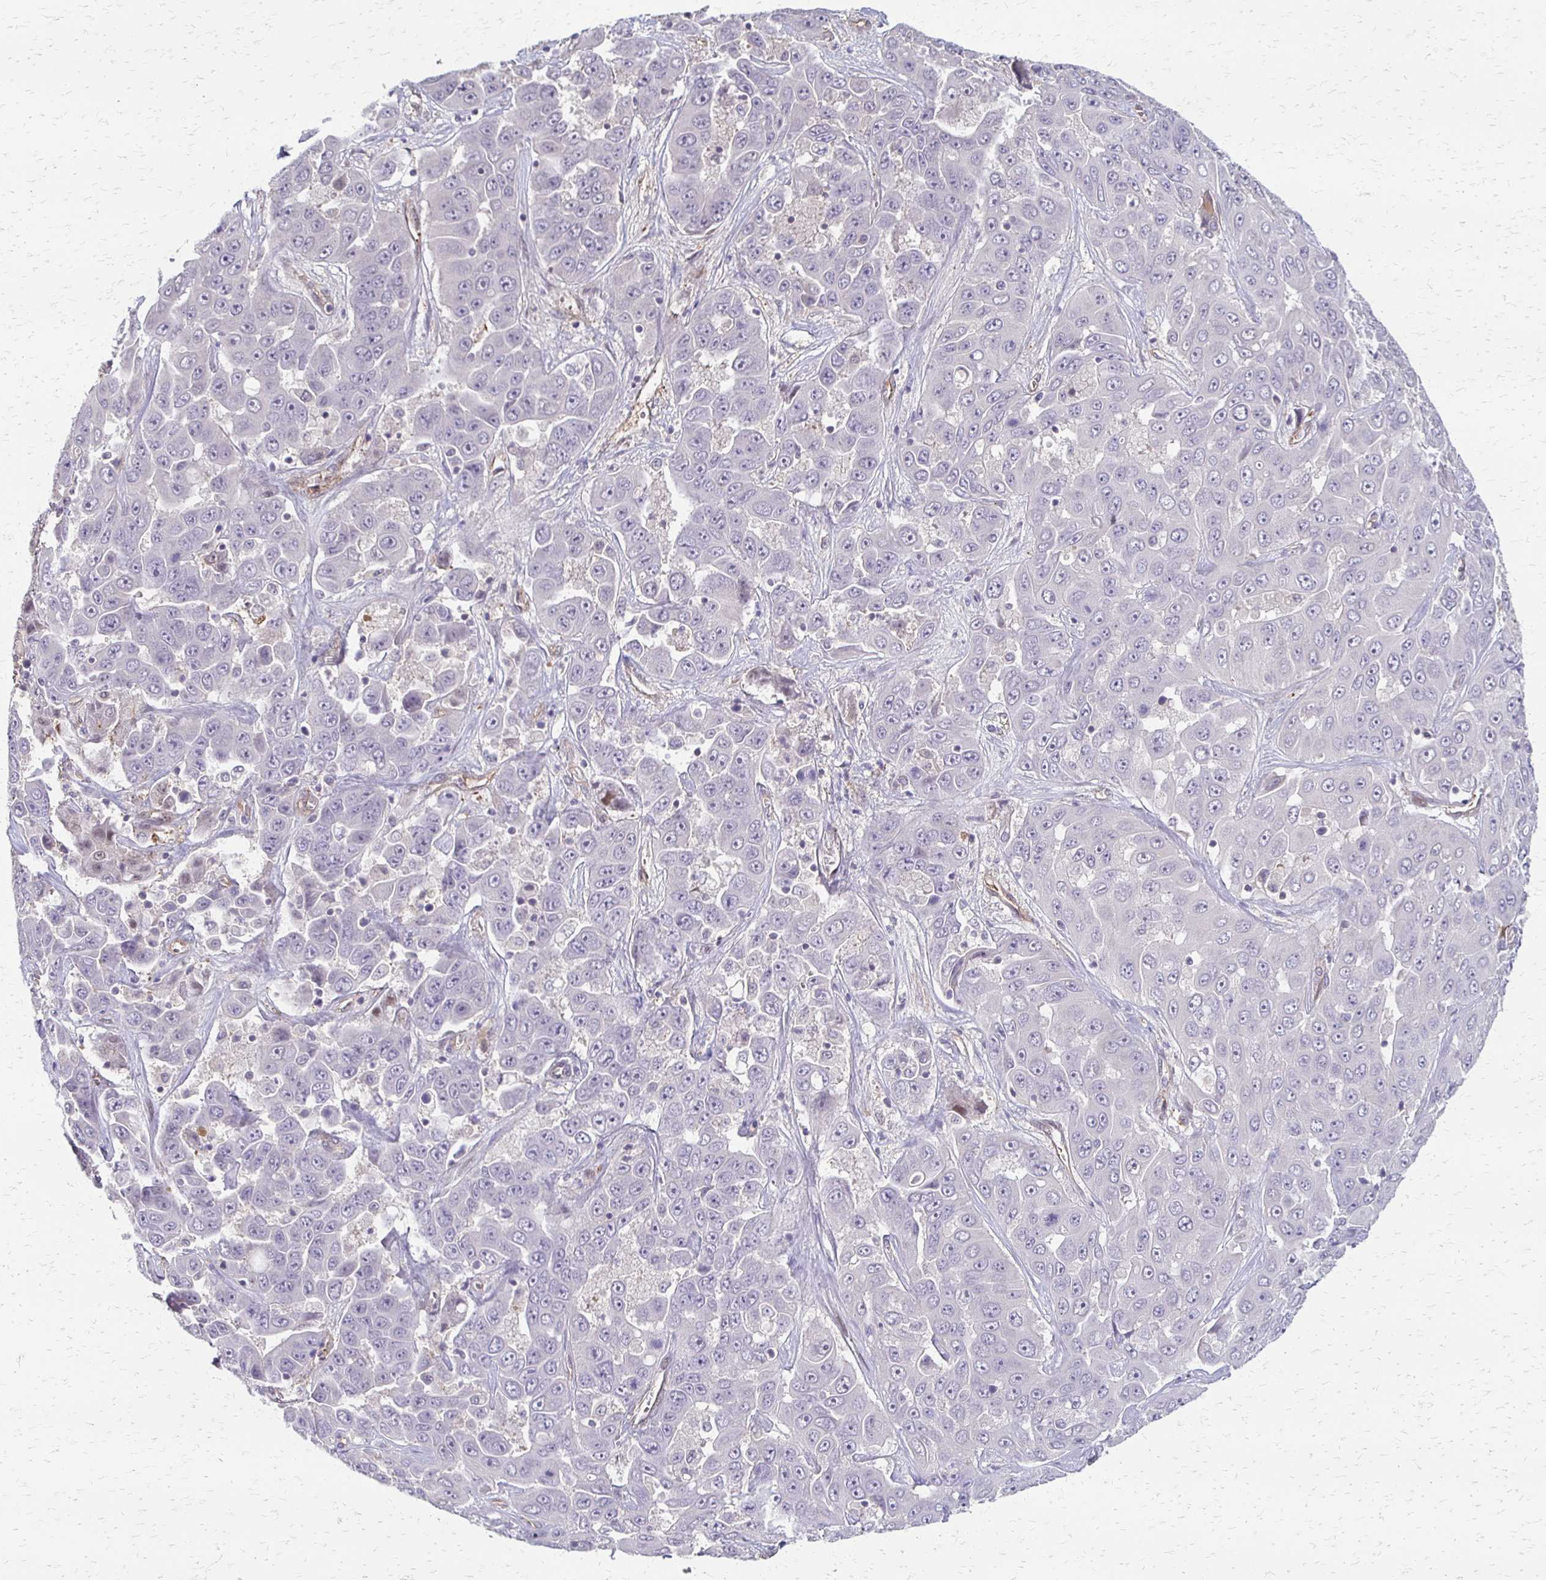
{"staining": {"intensity": "negative", "quantity": "none", "location": "none"}, "tissue": "liver cancer", "cell_type": "Tumor cells", "image_type": "cancer", "snomed": [{"axis": "morphology", "description": "Cholangiocarcinoma"}, {"axis": "topography", "description": "Liver"}], "caption": "IHC histopathology image of neoplastic tissue: human liver cholangiocarcinoma stained with DAB (3,3'-diaminobenzidine) shows no significant protein expression in tumor cells.", "gene": "CFL2", "patient": {"sex": "female", "age": 52}}